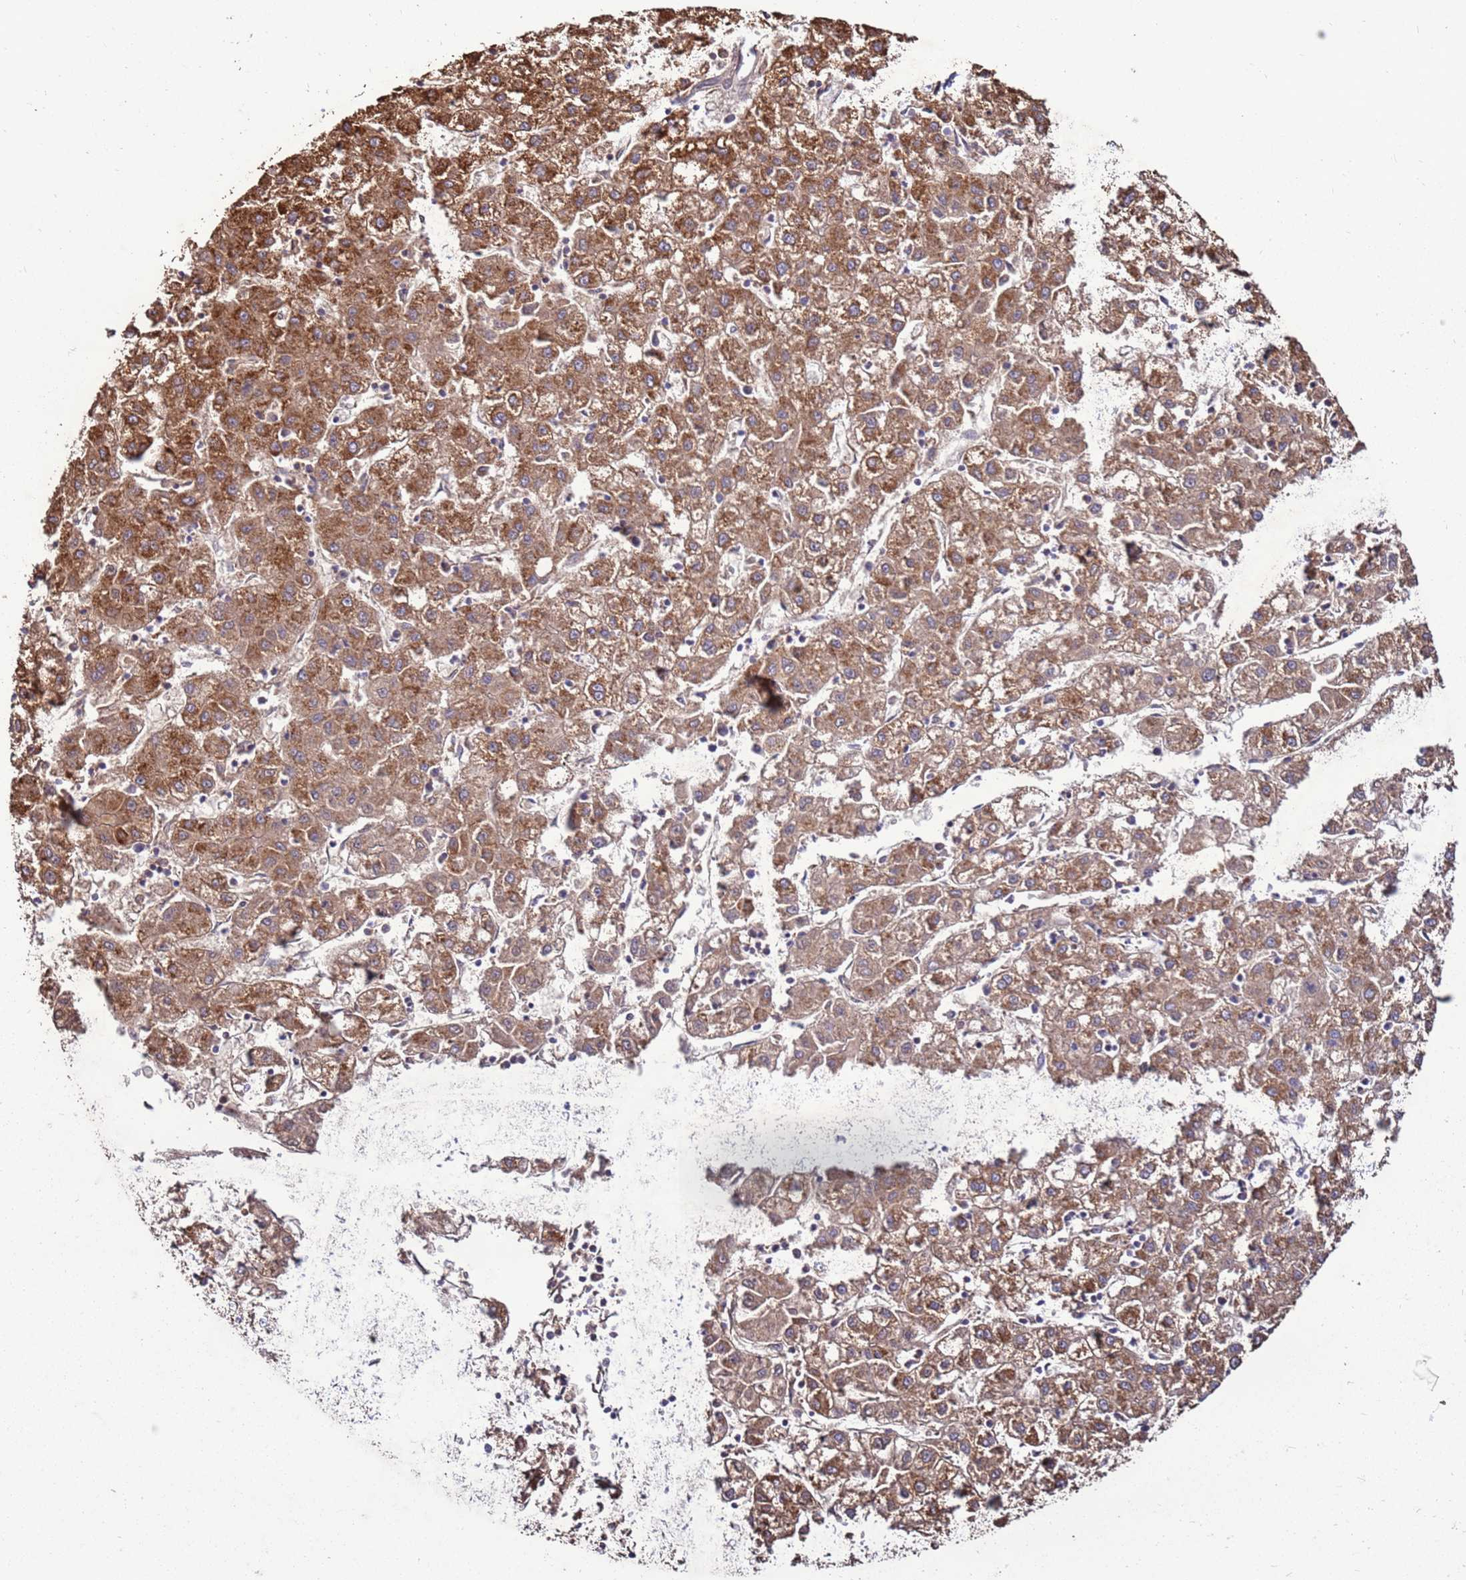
{"staining": {"intensity": "moderate", "quantity": ">75%", "location": "cytoplasmic/membranous"}, "tissue": "liver cancer", "cell_type": "Tumor cells", "image_type": "cancer", "snomed": [{"axis": "morphology", "description": "Carcinoma, Hepatocellular, NOS"}, {"axis": "topography", "description": "Liver"}], "caption": "IHC of human hepatocellular carcinoma (liver) shows medium levels of moderate cytoplasmic/membranous staining in about >75% of tumor cells.", "gene": "DDX59", "patient": {"sex": "male", "age": 72}}